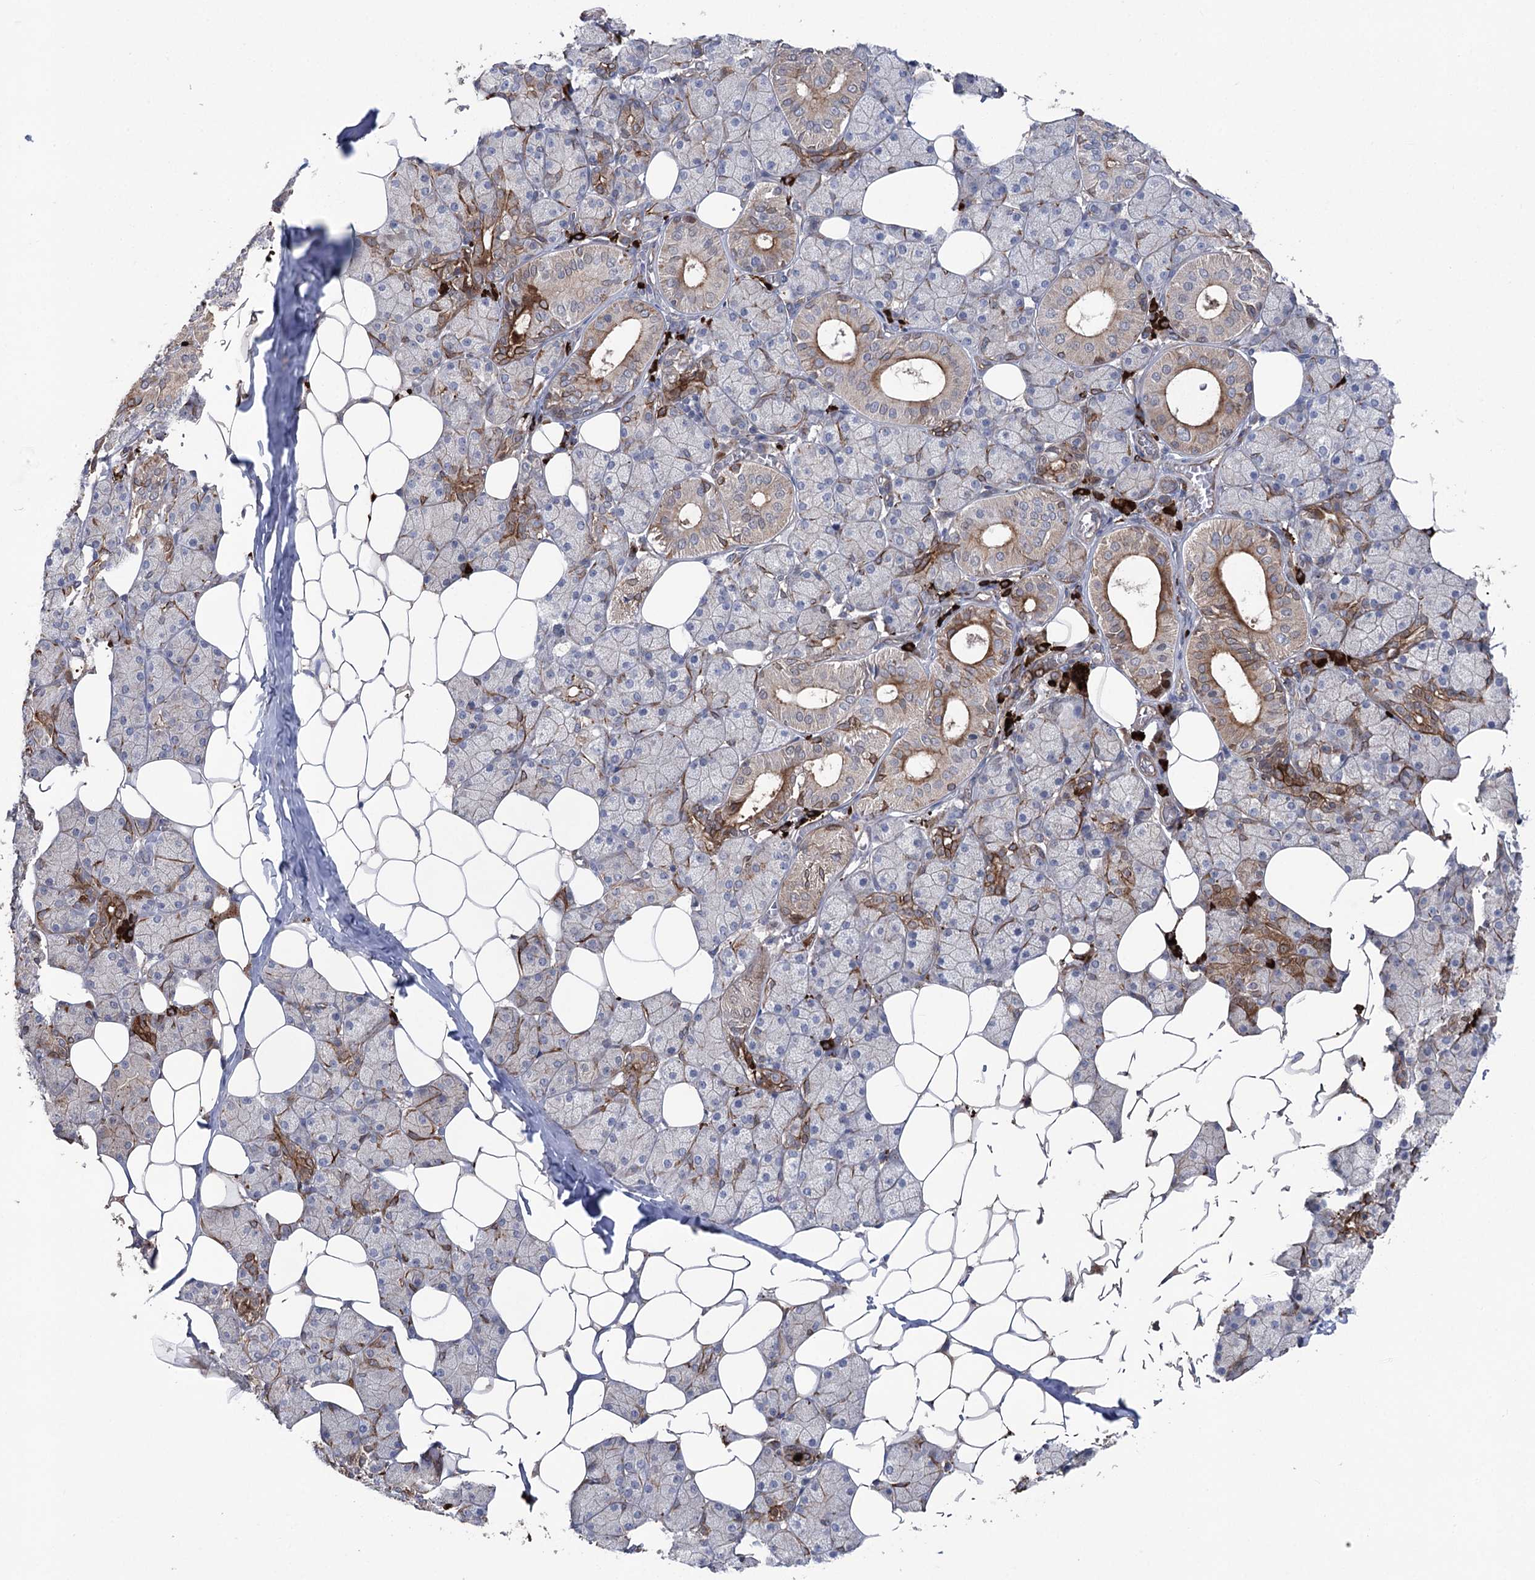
{"staining": {"intensity": "moderate", "quantity": "25%-75%", "location": "cytoplasmic/membranous"}, "tissue": "salivary gland", "cell_type": "Glandular cells", "image_type": "normal", "snomed": [{"axis": "morphology", "description": "Normal tissue, NOS"}, {"axis": "topography", "description": "Salivary gland"}], "caption": "Brown immunohistochemical staining in unremarkable human salivary gland demonstrates moderate cytoplasmic/membranous staining in about 25%-75% of glandular cells. (DAB IHC with brightfield microscopy, high magnification).", "gene": "OTUD1", "patient": {"sex": "female", "age": 33}}